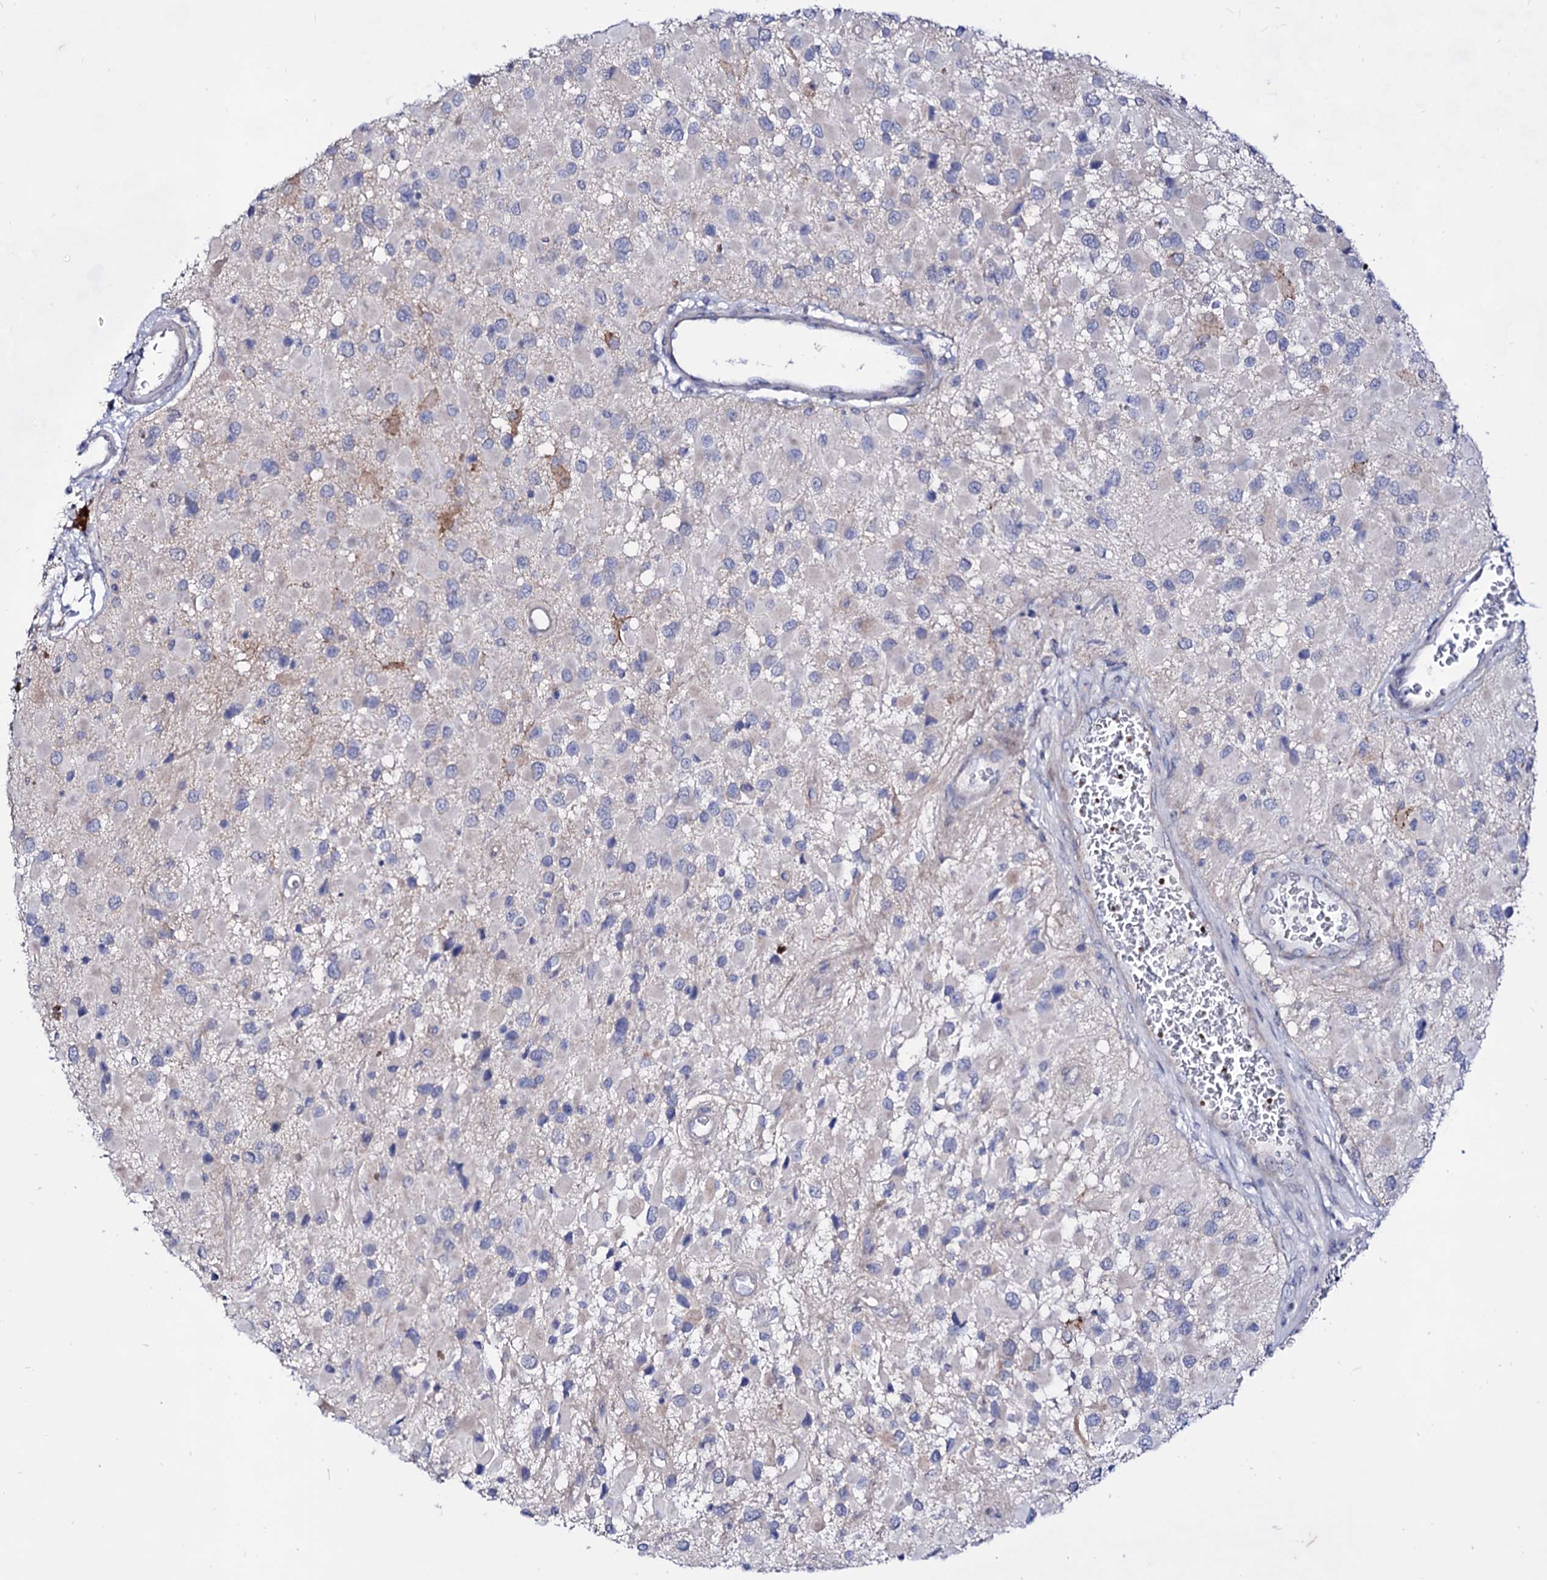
{"staining": {"intensity": "negative", "quantity": "none", "location": "none"}, "tissue": "glioma", "cell_type": "Tumor cells", "image_type": "cancer", "snomed": [{"axis": "morphology", "description": "Glioma, malignant, High grade"}, {"axis": "topography", "description": "Brain"}], "caption": "The IHC photomicrograph has no significant positivity in tumor cells of high-grade glioma (malignant) tissue. The staining is performed using DAB brown chromogen with nuclei counter-stained in using hematoxylin.", "gene": "PLIN1", "patient": {"sex": "male", "age": 53}}